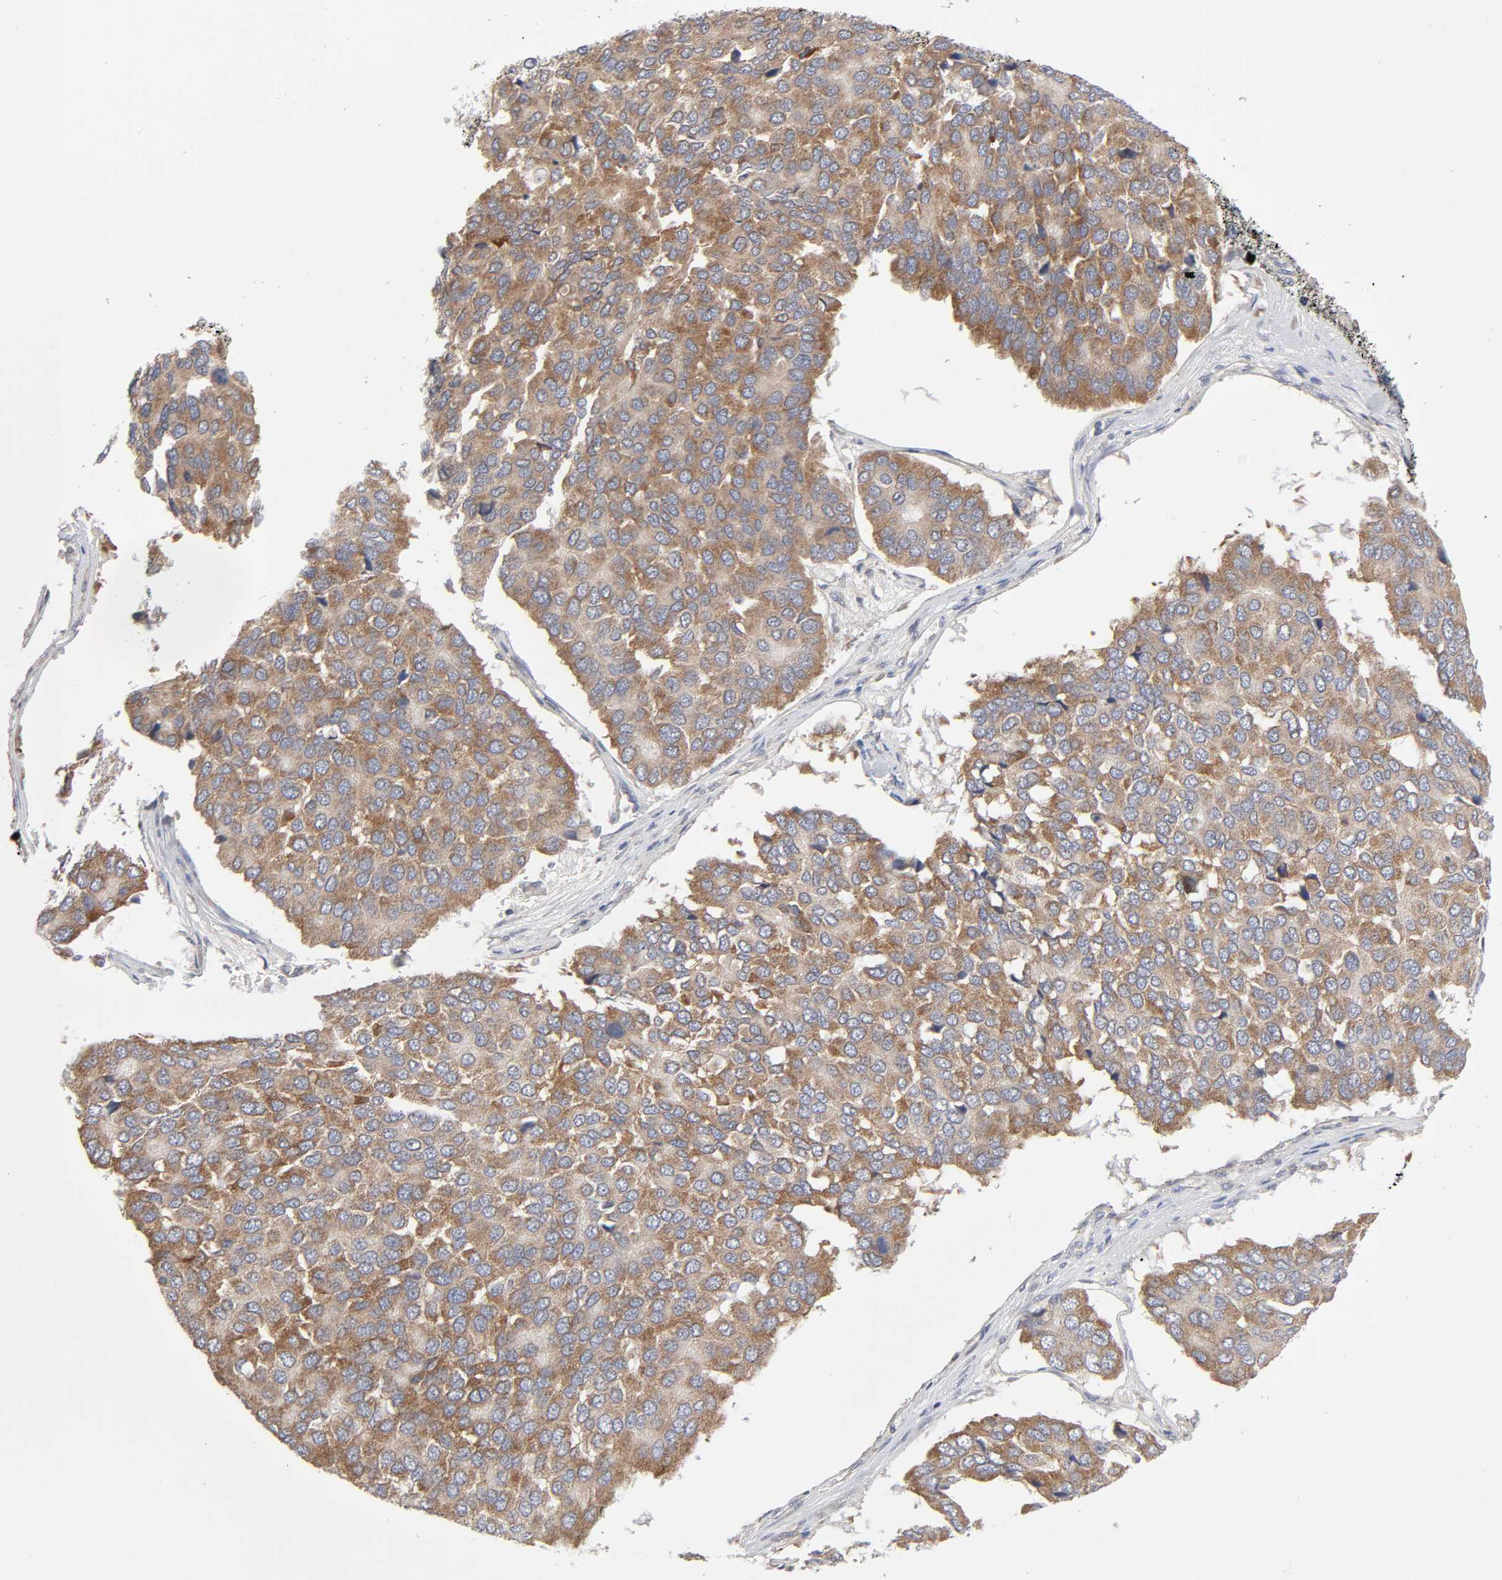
{"staining": {"intensity": "moderate", "quantity": ">75%", "location": "cytoplasmic/membranous"}, "tissue": "pancreatic cancer", "cell_type": "Tumor cells", "image_type": "cancer", "snomed": [{"axis": "morphology", "description": "Adenocarcinoma, NOS"}, {"axis": "topography", "description": "Pancreas"}], "caption": "The image reveals a brown stain indicating the presence of a protein in the cytoplasmic/membranous of tumor cells in pancreatic adenocarcinoma.", "gene": "IL4R", "patient": {"sex": "male", "age": 50}}